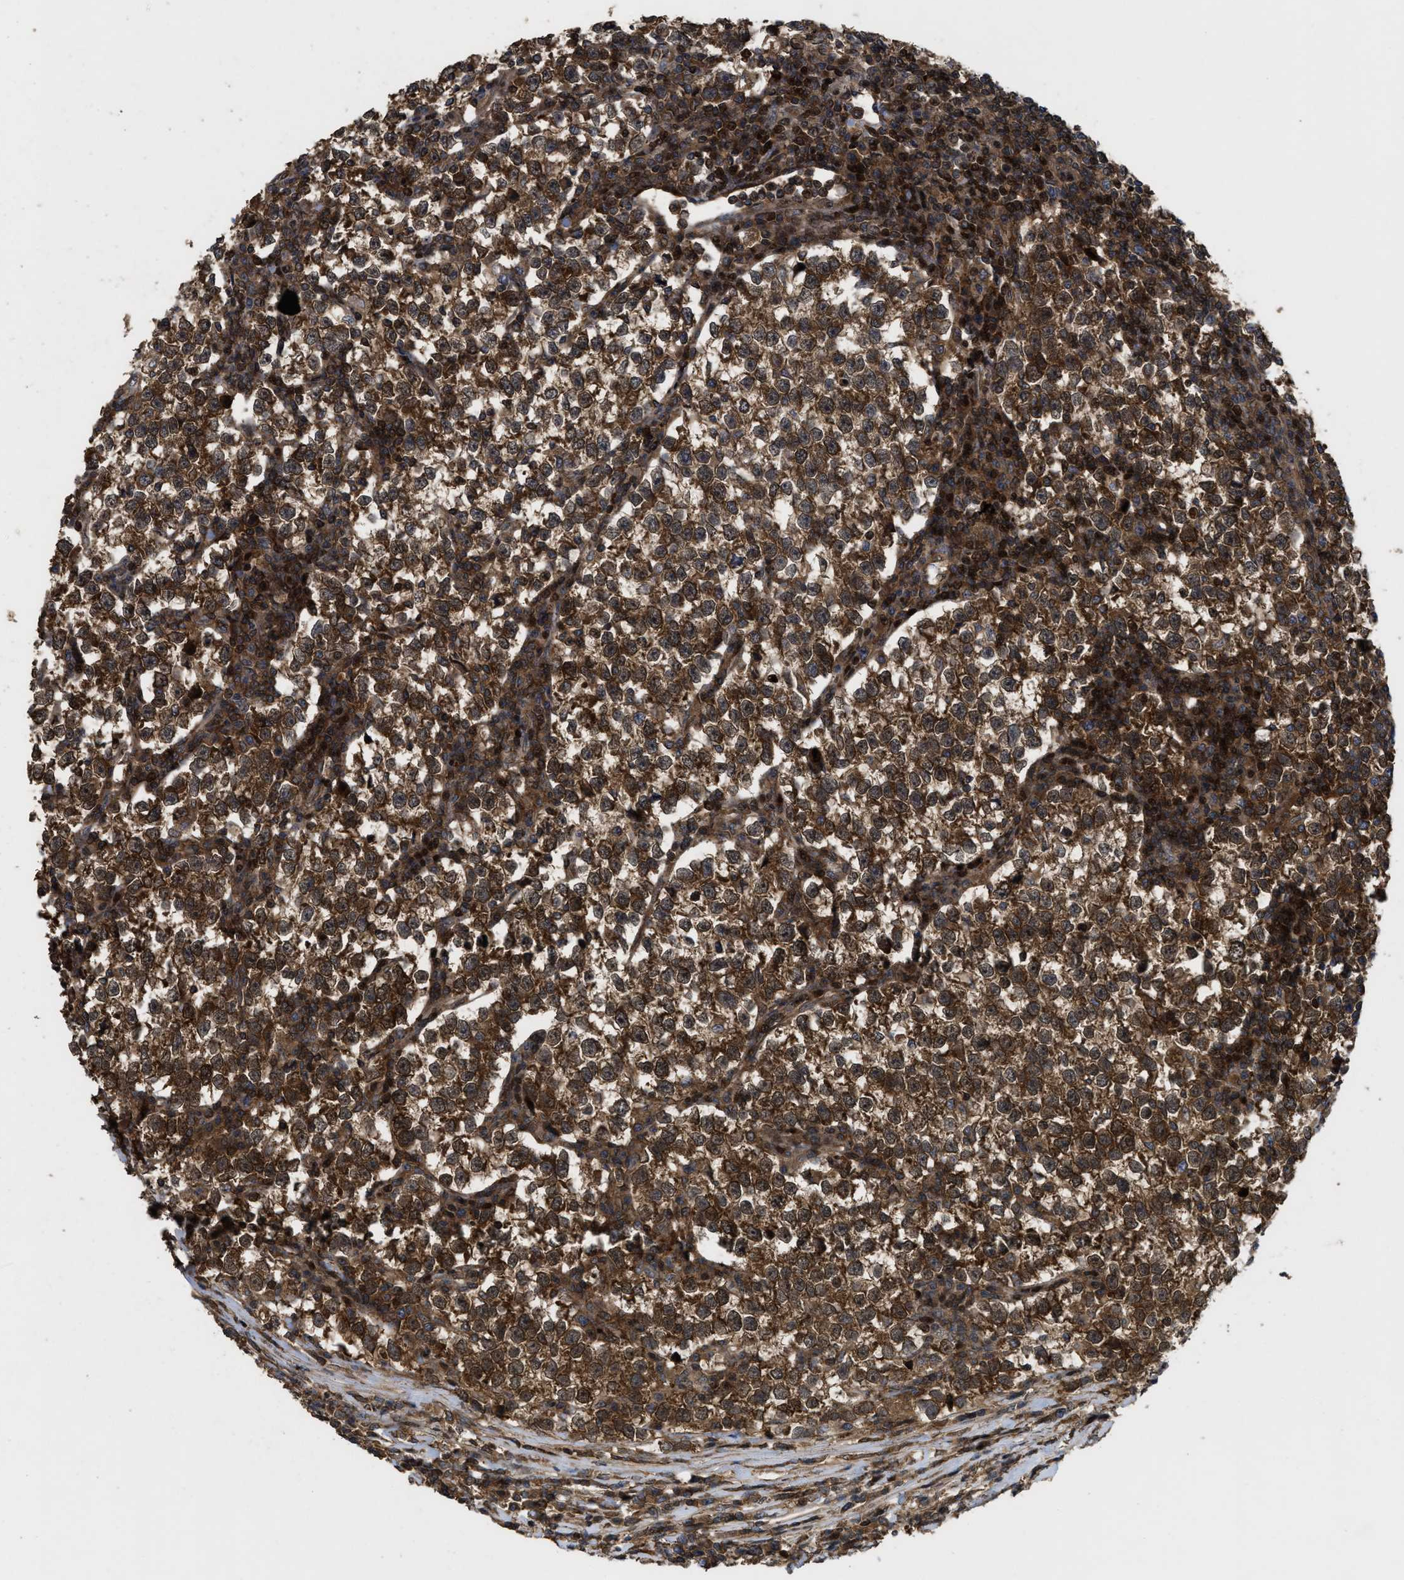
{"staining": {"intensity": "strong", "quantity": ">75%", "location": "cytoplasmic/membranous,nuclear"}, "tissue": "testis cancer", "cell_type": "Tumor cells", "image_type": "cancer", "snomed": [{"axis": "morphology", "description": "Normal tissue, NOS"}, {"axis": "morphology", "description": "Seminoma, NOS"}, {"axis": "topography", "description": "Testis"}], "caption": "Protein analysis of seminoma (testis) tissue shows strong cytoplasmic/membranous and nuclear expression in about >75% of tumor cells. (DAB (3,3'-diaminobenzidine) IHC with brightfield microscopy, high magnification).", "gene": "CBR3", "patient": {"sex": "male", "age": 43}}